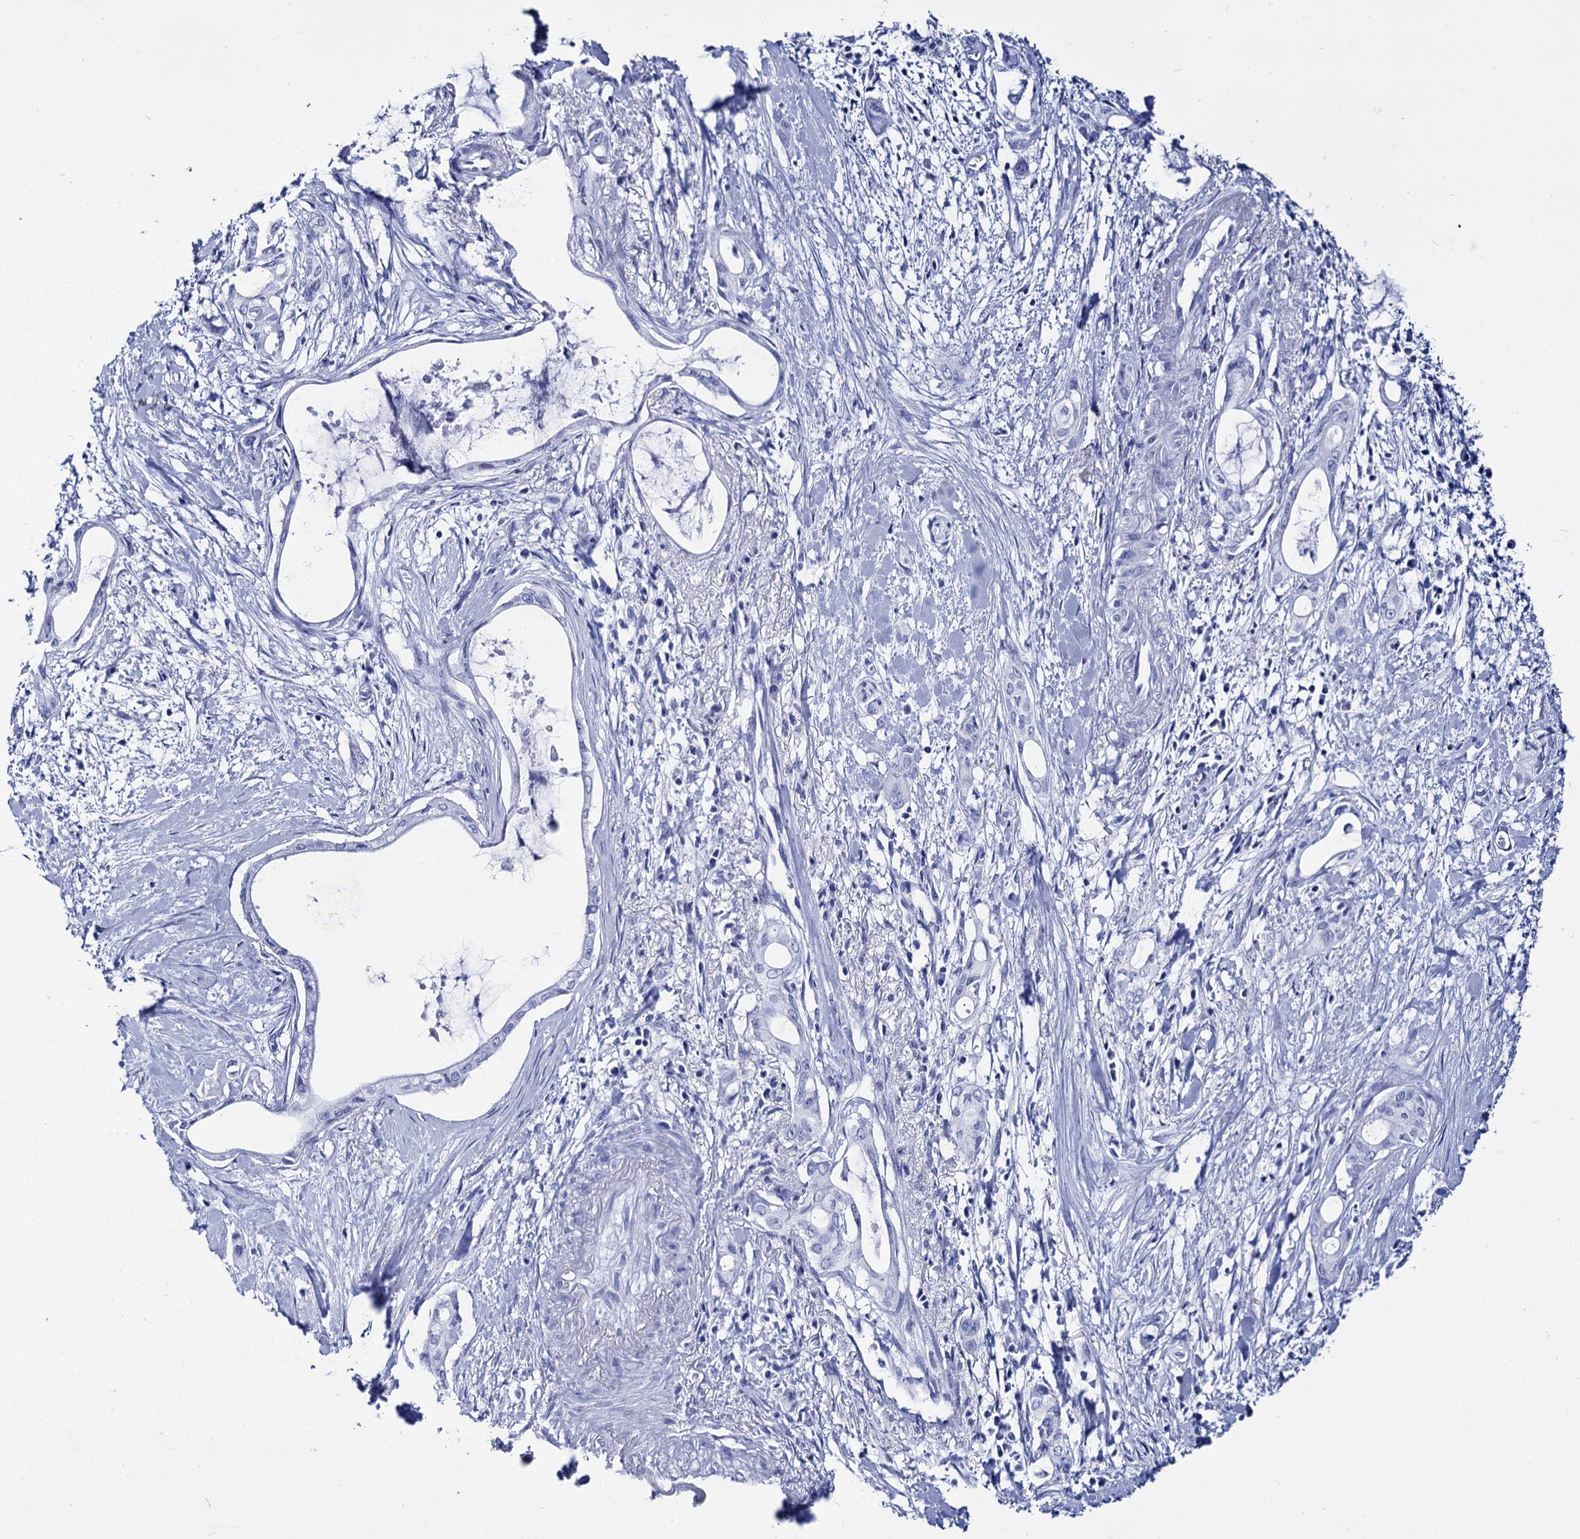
{"staining": {"intensity": "negative", "quantity": "none", "location": "none"}, "tissue": "pancreatic cancer", "cell_type": "Tumor cells", "image_type": "cancer", "snomed": [{"axis": "morphology", "description": "Adenocarcinoma, NOS"}, {"axis": "topography", "description": "Pancreas"}], "caption": "Pancreatic adenocarcinoma stained for a protein using IHC shows no expression tumor cells.", "gene": "MICAL2", "patient": {"sex": "male", "age": 72}}